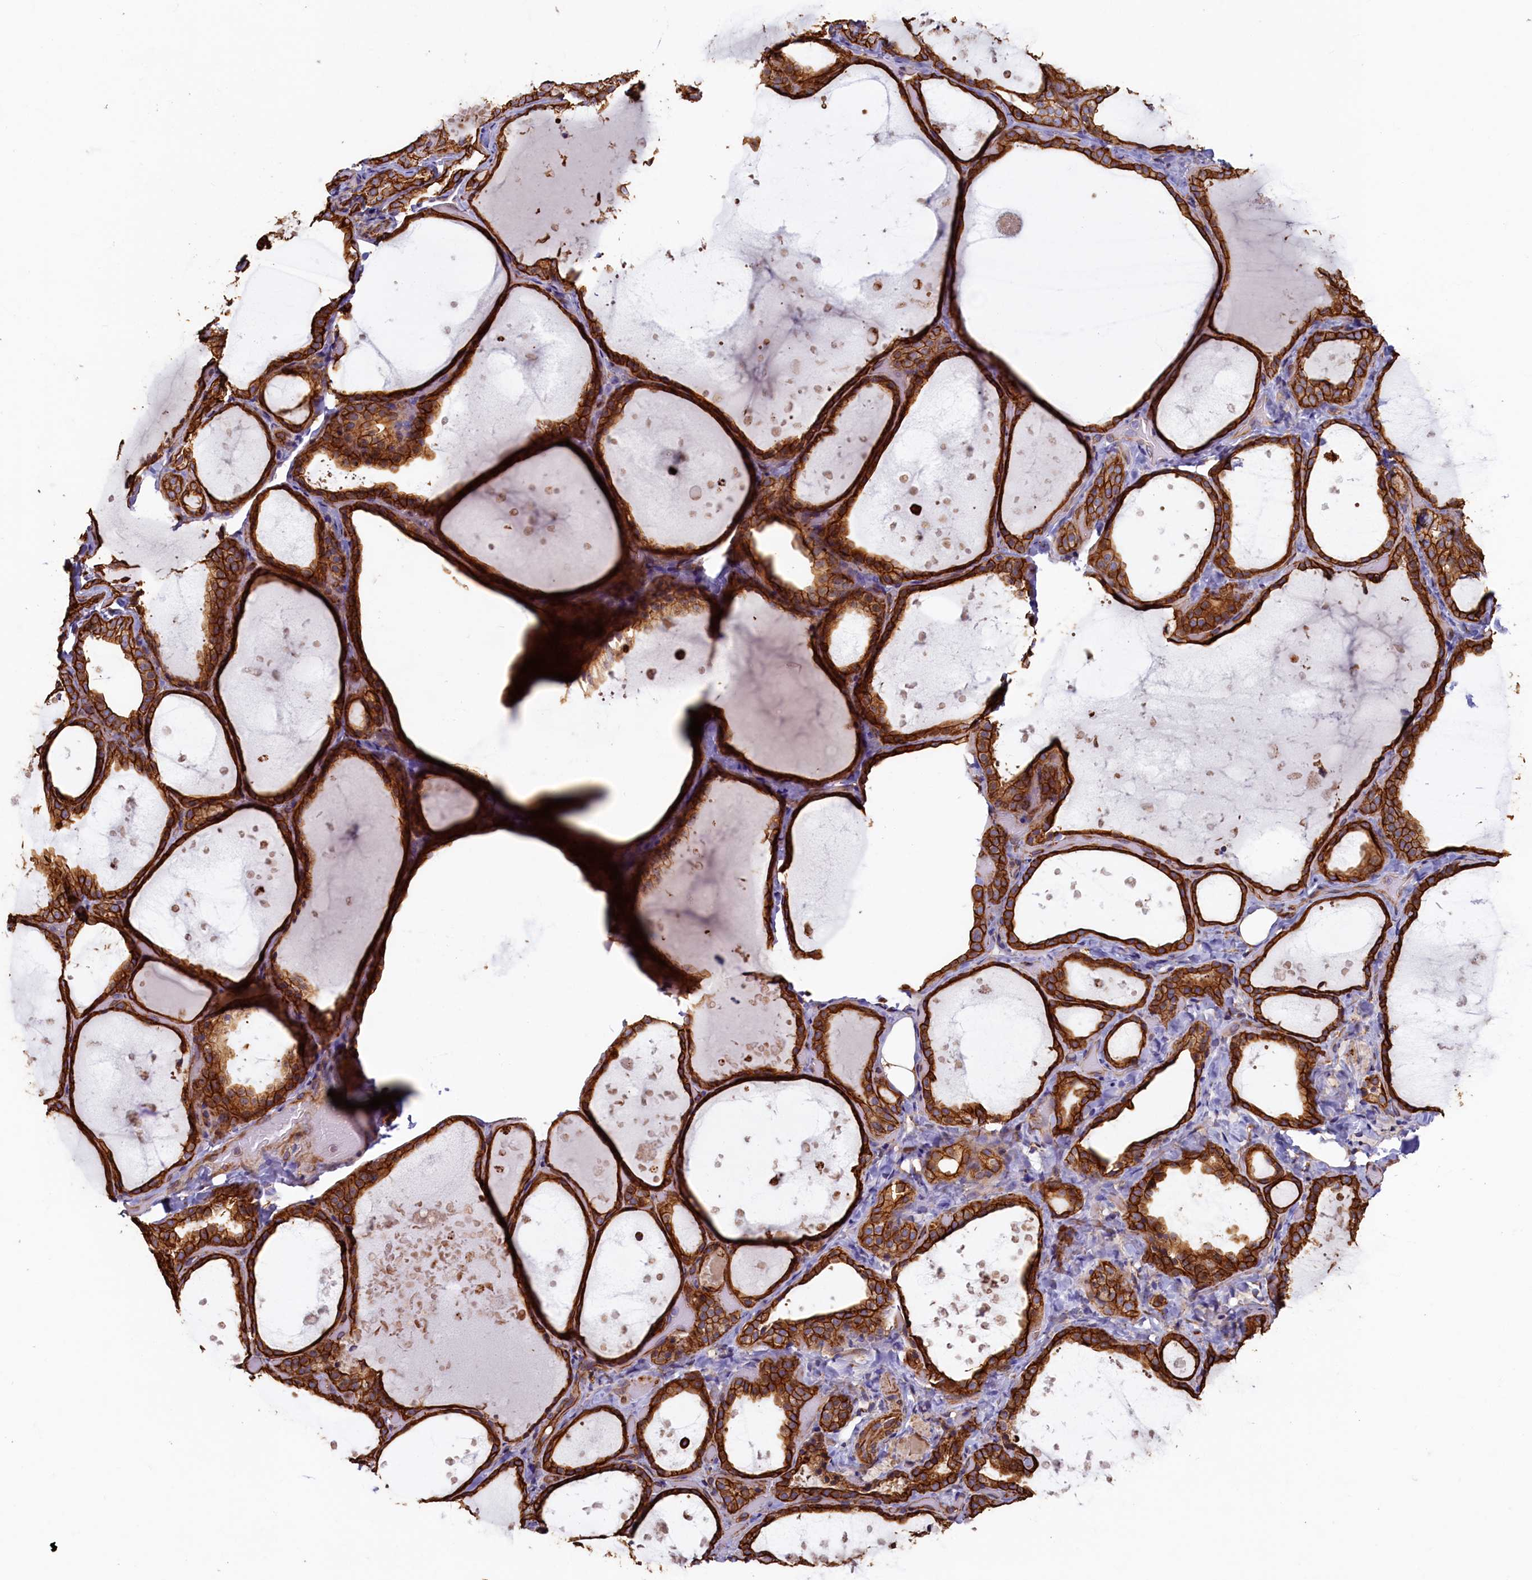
{"staining": {"intensity": "strong", "quantity": ">75%", "location": "cytoplasmic/membranous"}, "tissue": "thyroid gland", "cell_type": "Glandular cells", "image_type": "normal", "snomed": [{"axis": "morphology", "description": "Normal tissue, NOS"}, {"axis": "topography", "description": "Thyroid gland"}], "caption": "Immunohistochemistry (IHC) histopathology image of unremarkable thyroid gland stained for a protein (brown), which demonstrates high levels of strong cytoplasmic/membranous staining in approximately >75% of glandular cells.", "gene": "LRRC57", "patient": {"sex": "female", "age": 44}}